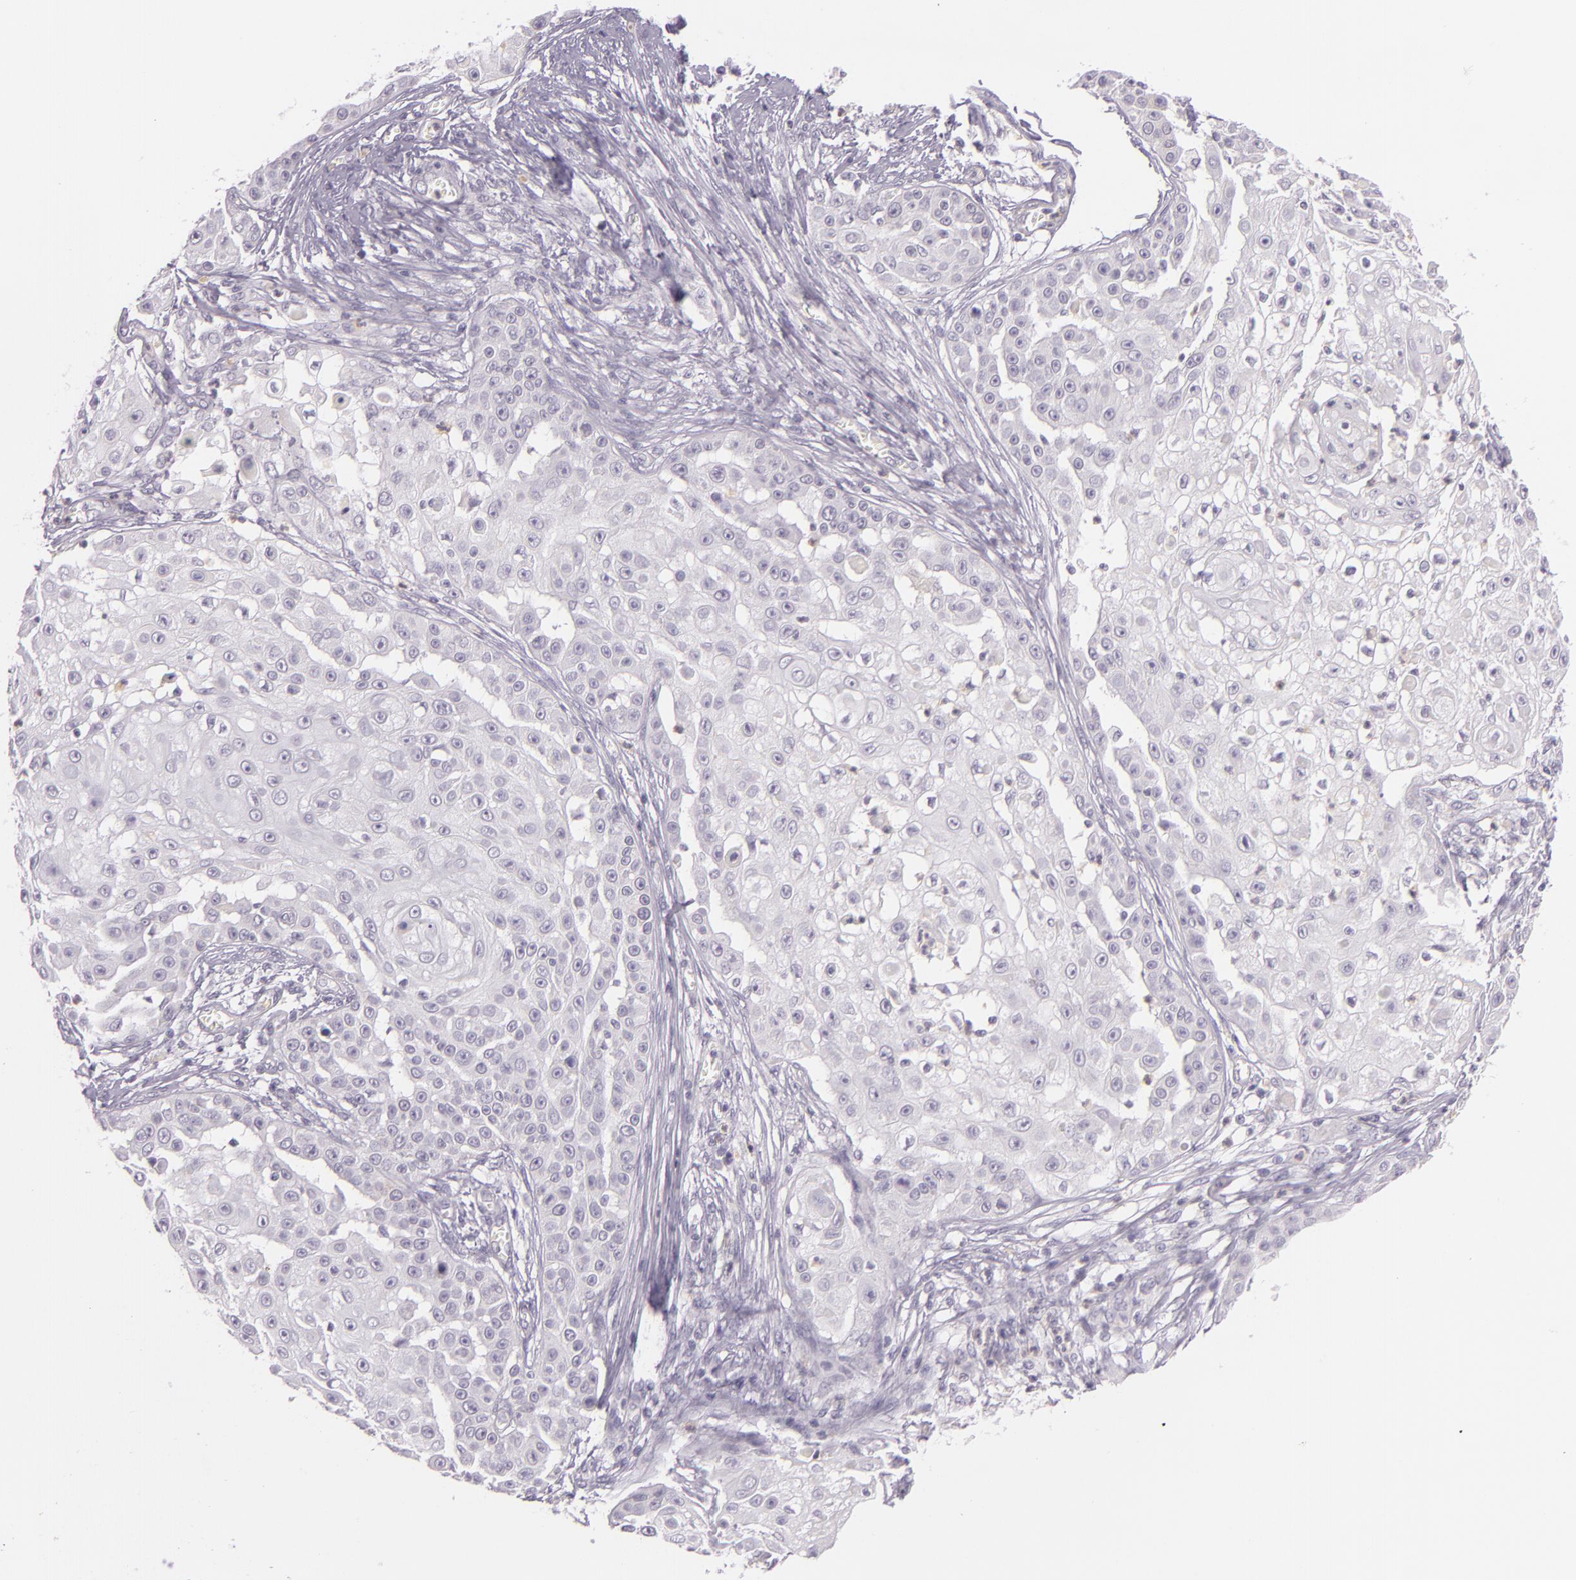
{"staining": {"intensity": "negative", "quantity": "none", "location": "none"}, "tissue": "skin cancer", "cell_type": "Tumor cells", "image_type": "cancer", "snomed": [{"axis": "morphology", "description": "Squamous cell carcinoma, NOS"}, {"axis": "topography", "description": "Skin"}], "caption": "A histopathology image of human skin cancer is negative for staining in tumor cells.", "gene": "CBS", "patient": {"sex": "female", "age": 57}}